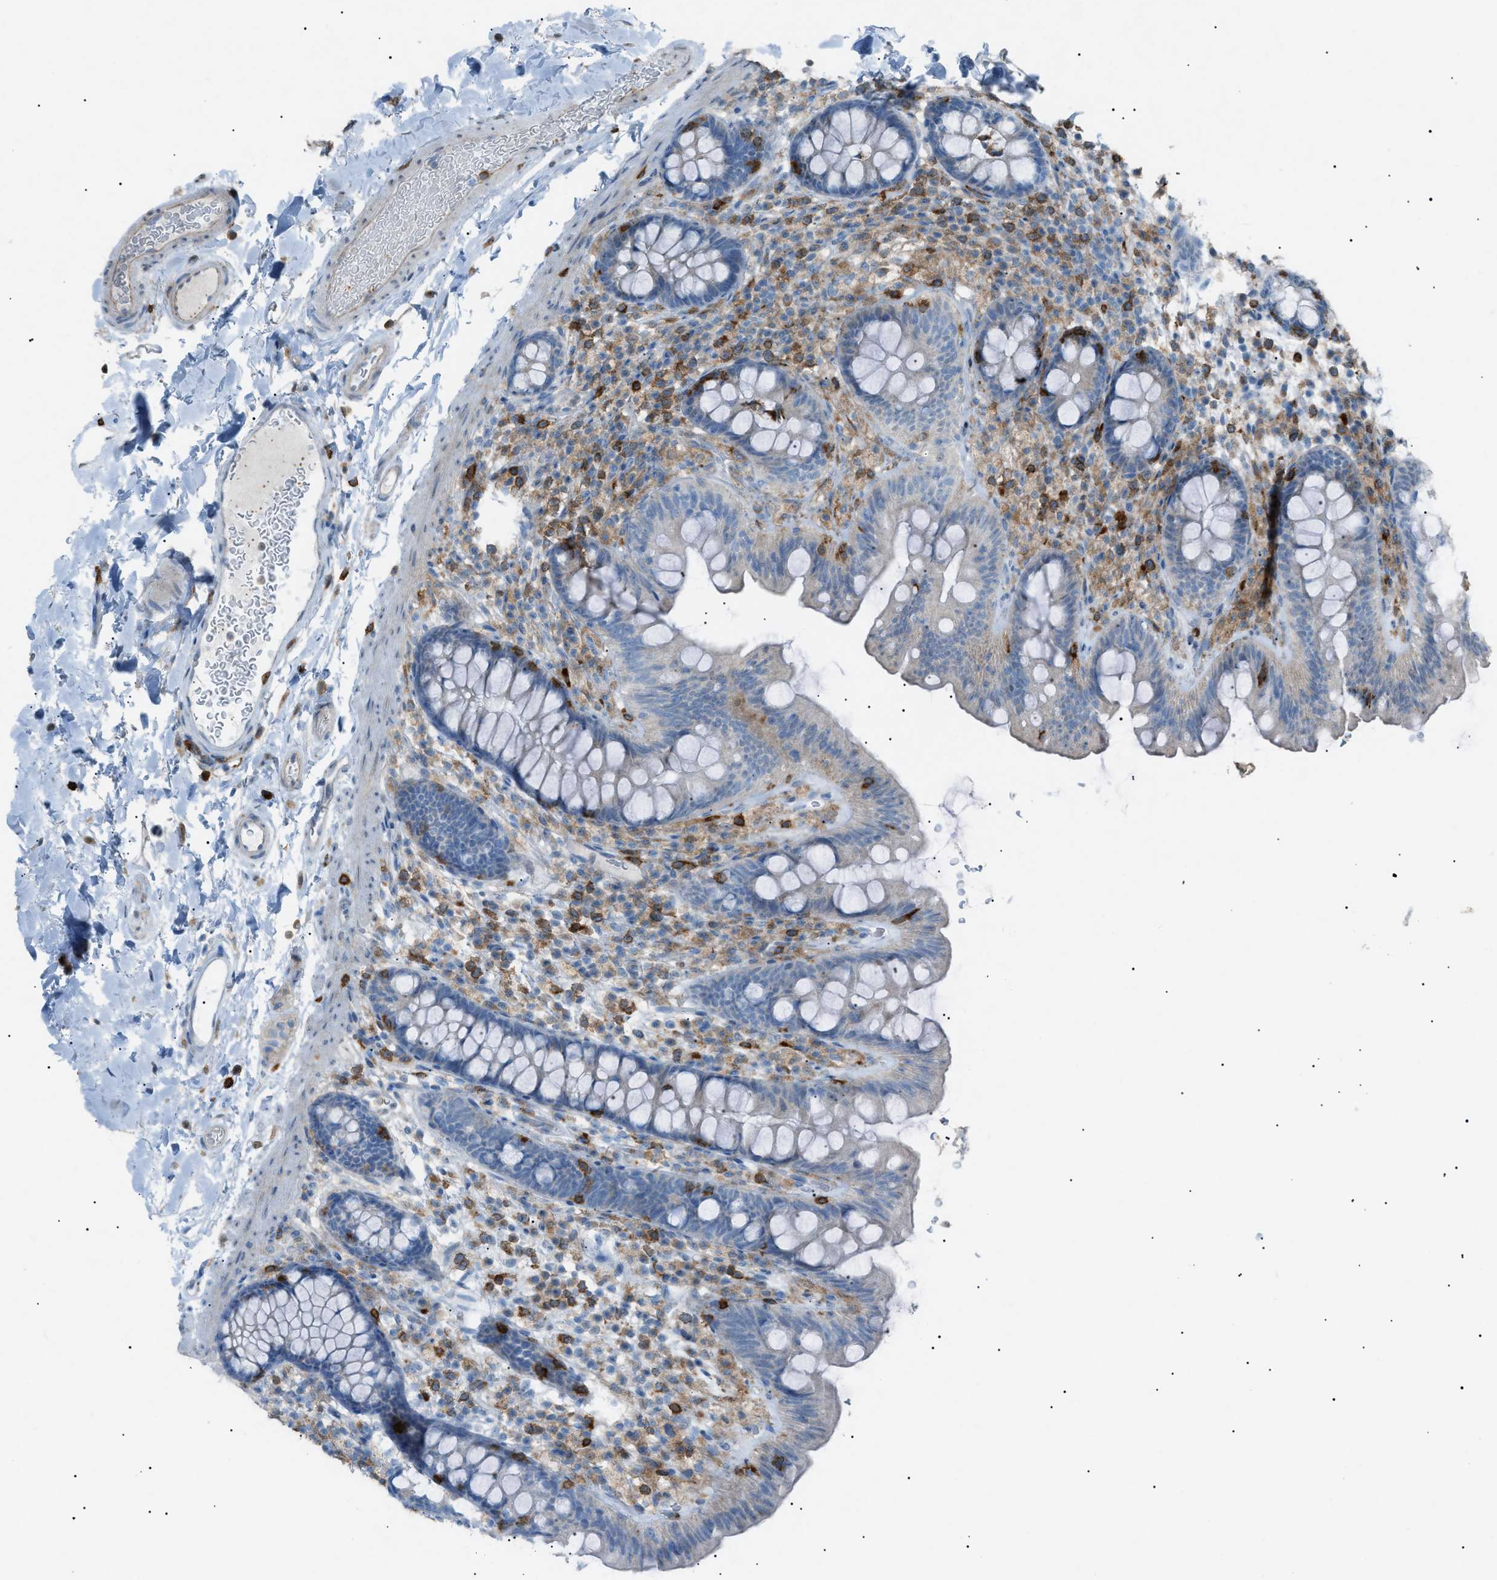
{"staining": {"intensity": "weak", "quantity": "25%-75%", "location": "cytoplasmic/membranous"}, "tissue": "colon", "cell_type": "Endothelial cells", "image_type": "normal", "snomed": [{"axis": "morphology", "description": "Normal tissue, NOS"}, {"axis": "topography", "description": "Colon"}], "caption": "This image exhibits normal colon stained with immunohistochemistry to label a protein in brown. The cytoplasmic/membranous of endothelial cells show weak positivity for the protein. Nuclei are counter-stained blue.", "gene": "BTK", "patient": {"sex": "female", "age": 80}}